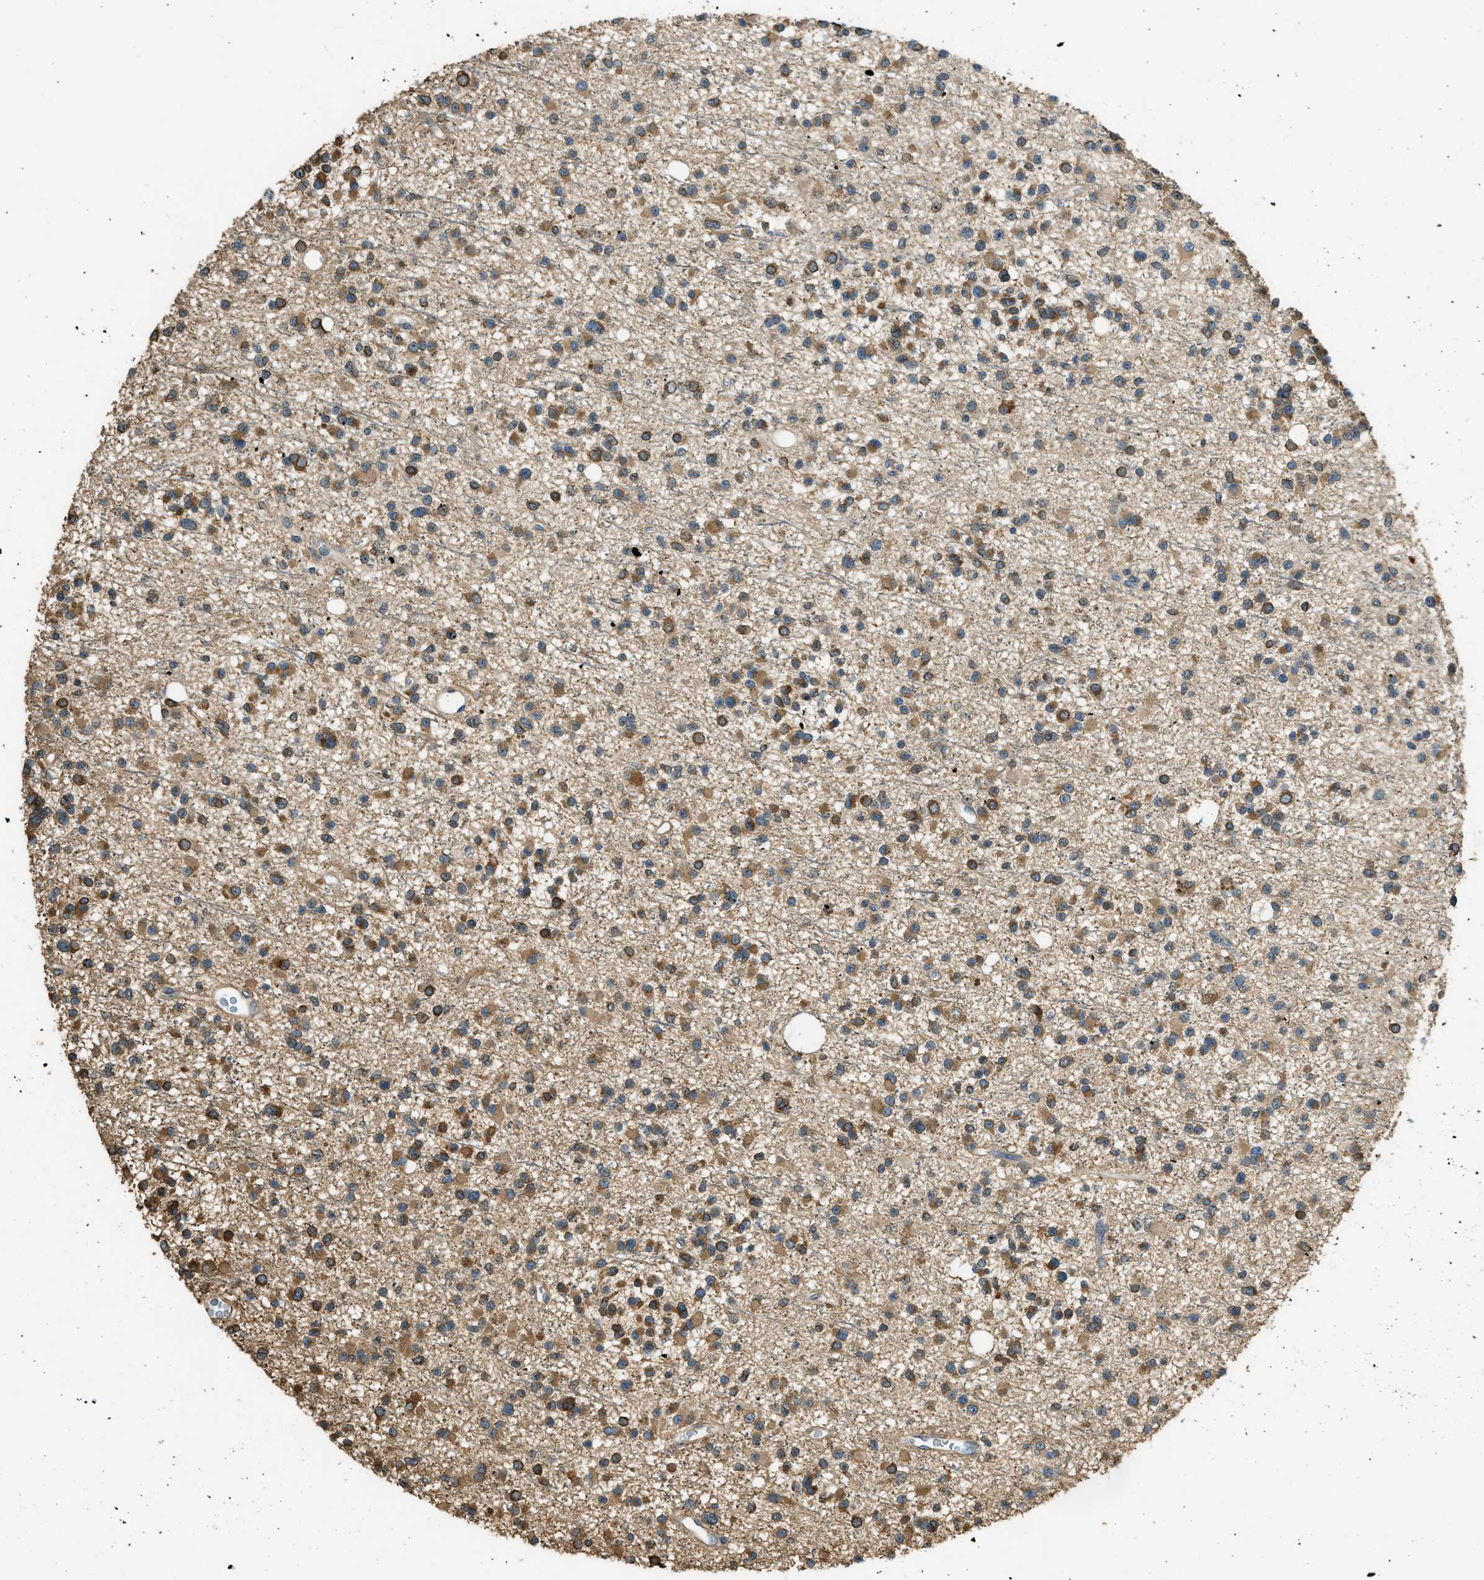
{"staining": {"intensity": "strong", "quantity": ">75%", "location": "cytoplasmic/membranous"}, "tissue": "glioma", "cell_type": "Tumor cells", "image_type": "cancer", "snomed": [{"axis": "morphology", "description": "Glioma, malignant, Low grade"}, {"axis": "topography", "description": "Brain"}], "caption": "Approximately >75% of tumor cells in malignant glioma (low-grade) display strong cytoplasmic/membranous protein positivity as visualized by brown immunohistochemical staining.", "gene": "OS9", "patient": {"sex": "female", "age": 22}}